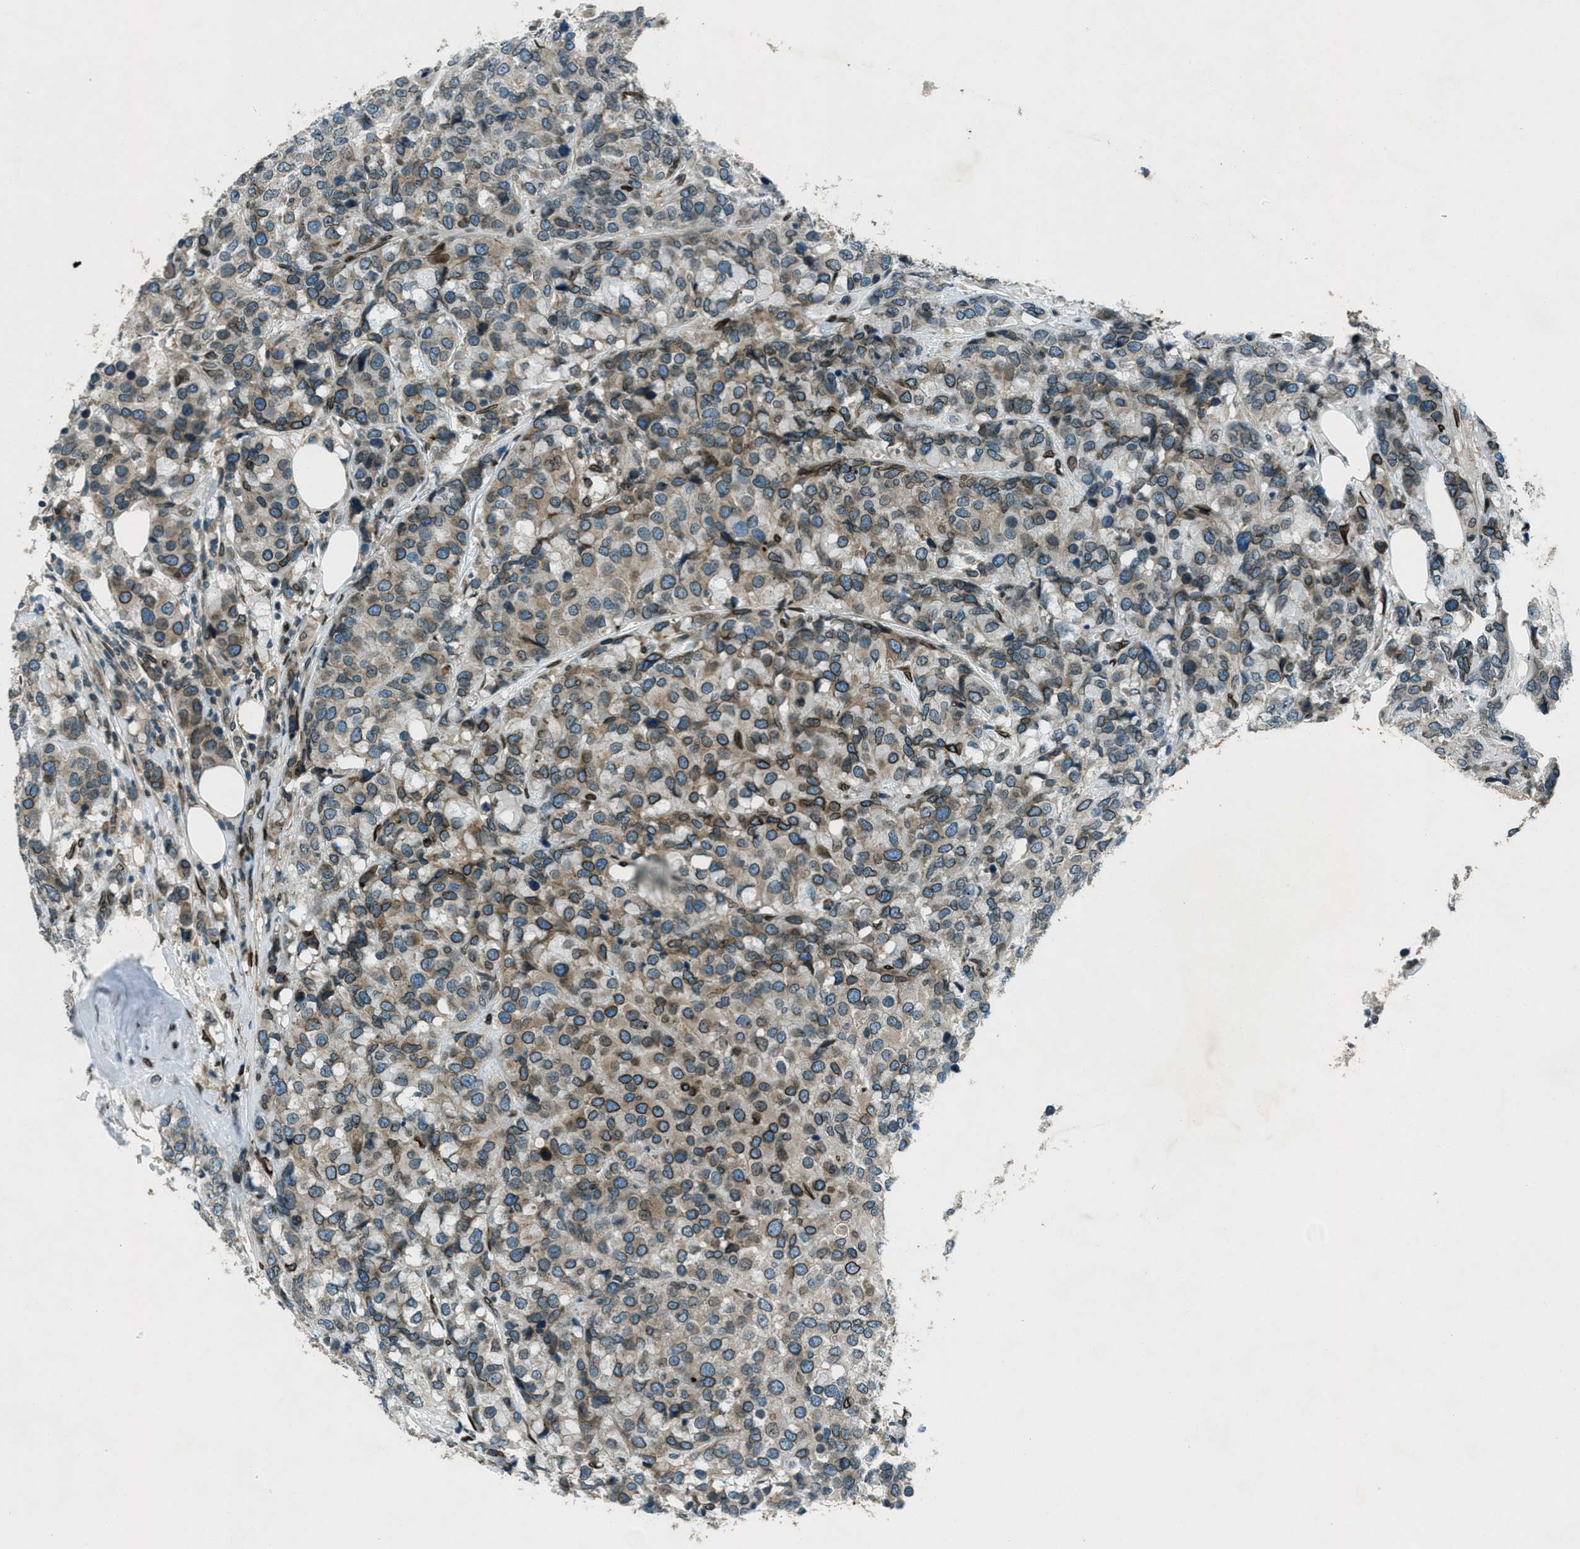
{"staining": {"intensity": "moderate", "quantity": ">75%", "location": "cytoplasmic/membranous,nuclear"}, "tissue": "breast cancer", "cell_type": "Tumor cells", "image_type": "cancer", "snomed": [{"axis": "morphology", "description": "Lobular carcinoma"}, {"axis": "topography", "description": "Breast"}], "caption": "Tumor cells exhibit medium levels of moderate cytoplasmic/membranous and nuclear staining in approximately >75% of cells in human breast lobular carcinoma.", "gene": "LEMD2", "patient": {"sex": "female", "age": 59}}